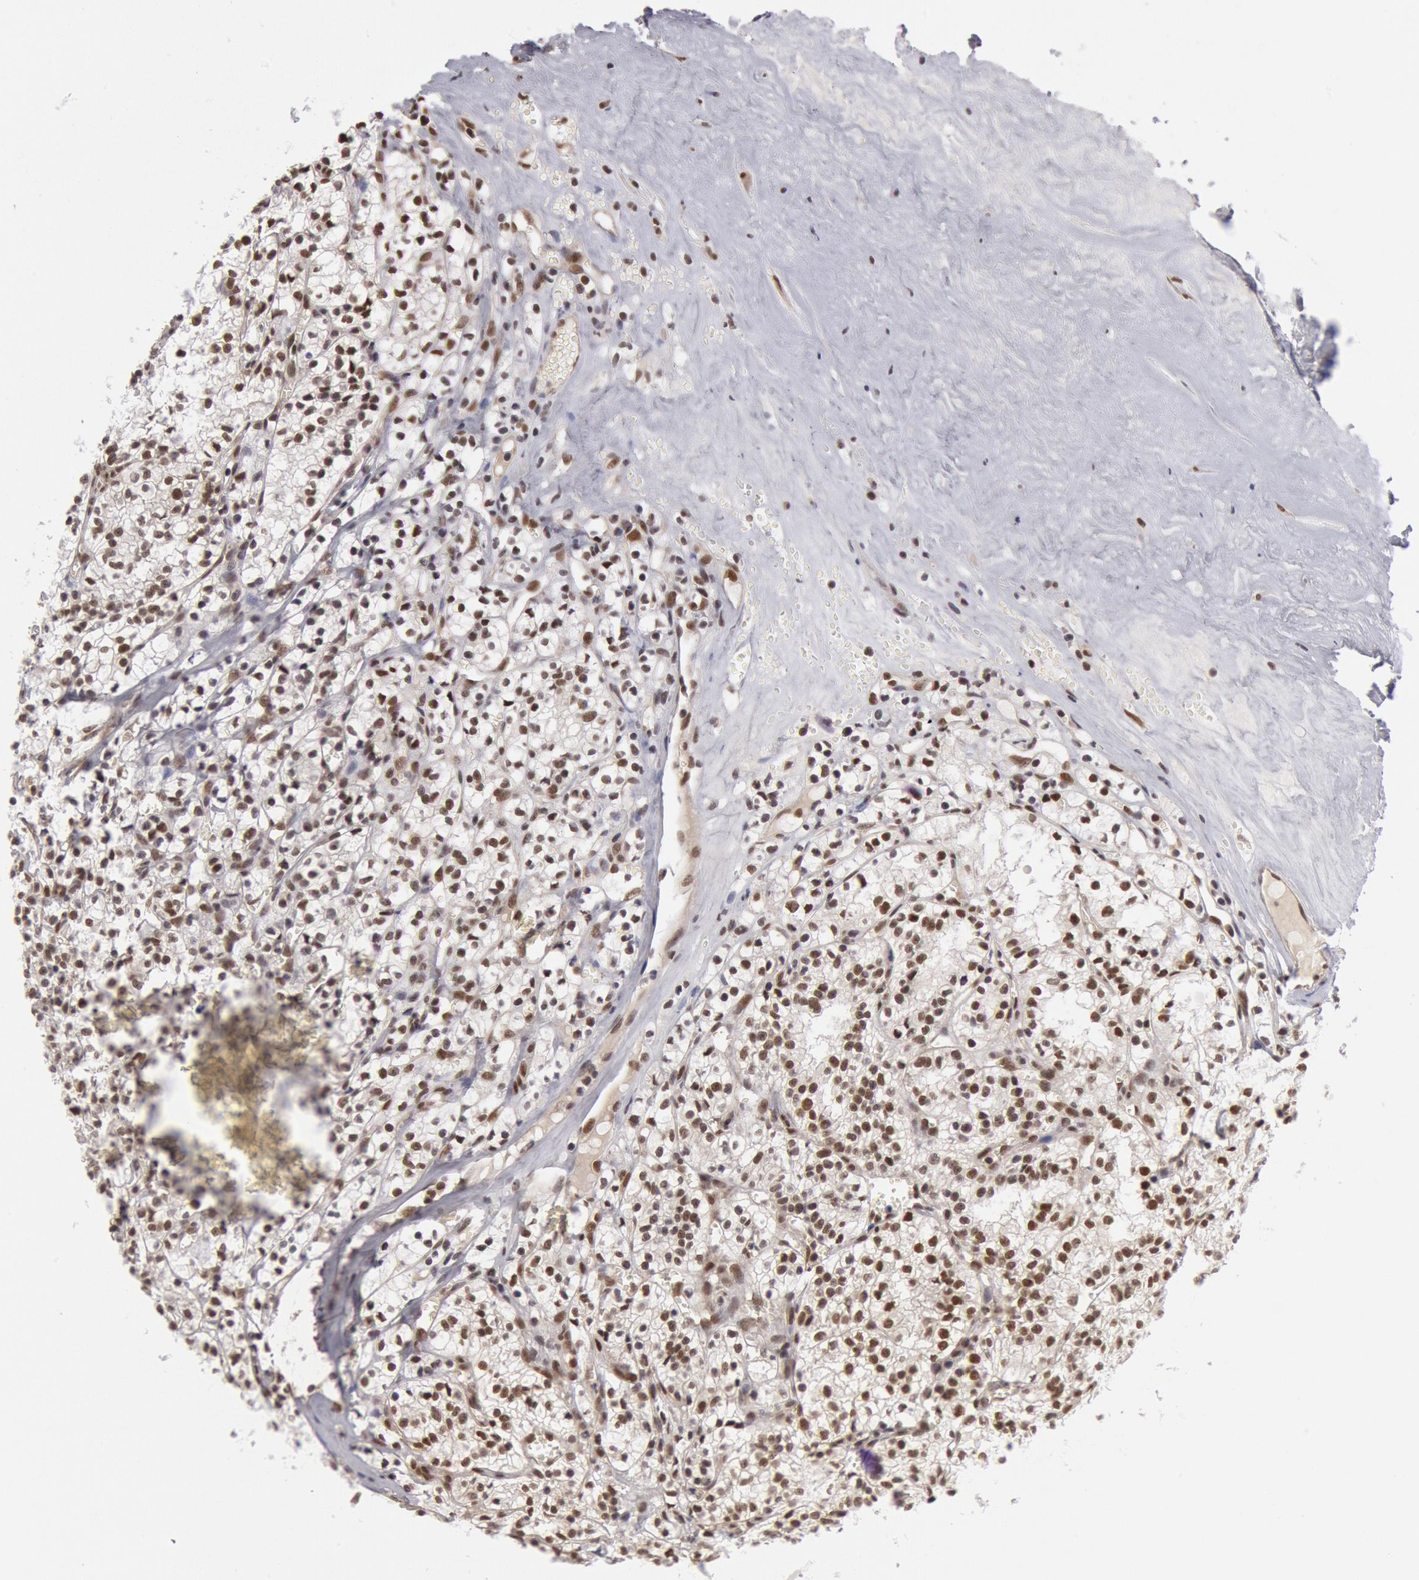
{"staining": {"intensity": "moderate", "quantity": "25%-75%", "location": "nuclear"}, "tissue": "renal cancer", "cell_type": "Tumor cells", "image_type": "cancer", "snomed": [{"axis": "morphology", "description": "Adenocarcinoma, NOS"}, {"axis": "topography", "description": "Kidney"}], "caption": "Protein expression analysis of human renal adenocarcinoma reveals moderate nuclear positivity in about 25%-75% of tumor cells.", "gene": "PPP4R3B", "patient": {"sex": "male", "age": 61}}